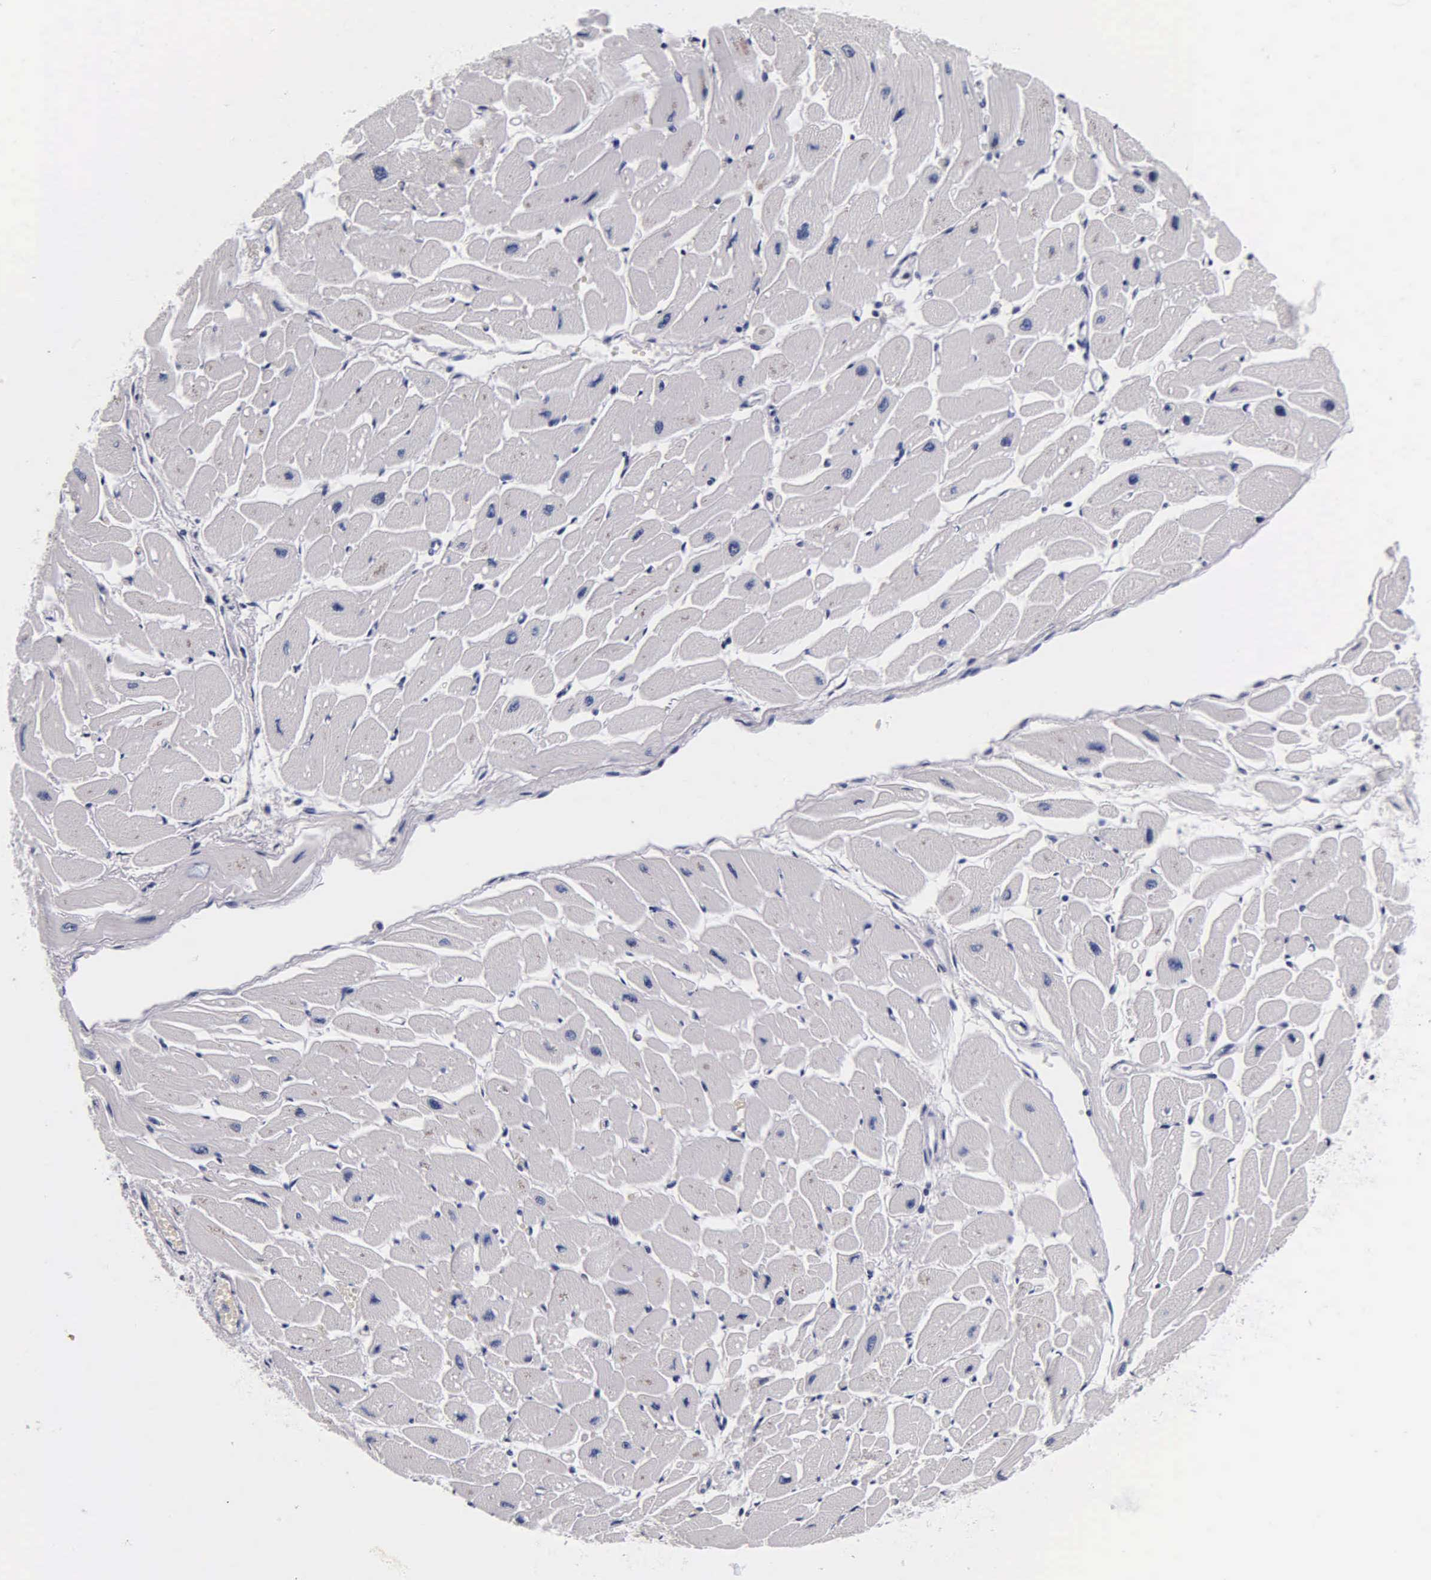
{"staining": {"intensity": "negative", "quantity": "none", "location": "none"}, "tissue": "heart muscle", "cell_type": "Cardiomyocytes", "image_type": "normal", "snomed": [{"axis": "morphology", "description": "Normal tissue, NOS"}, {"axis": "topography", "description": "Heart"}], "caption": "Benign heart muscle was stained to show a protein in brown. There is no significant staining in cardiomyocytes. (Stains: DAB IHC with hematoxylin counter stain, Microscopy: brightfield microscopy at high magnification).", "gene": "INS", "patient": {"sex": "female", "age": 54}}